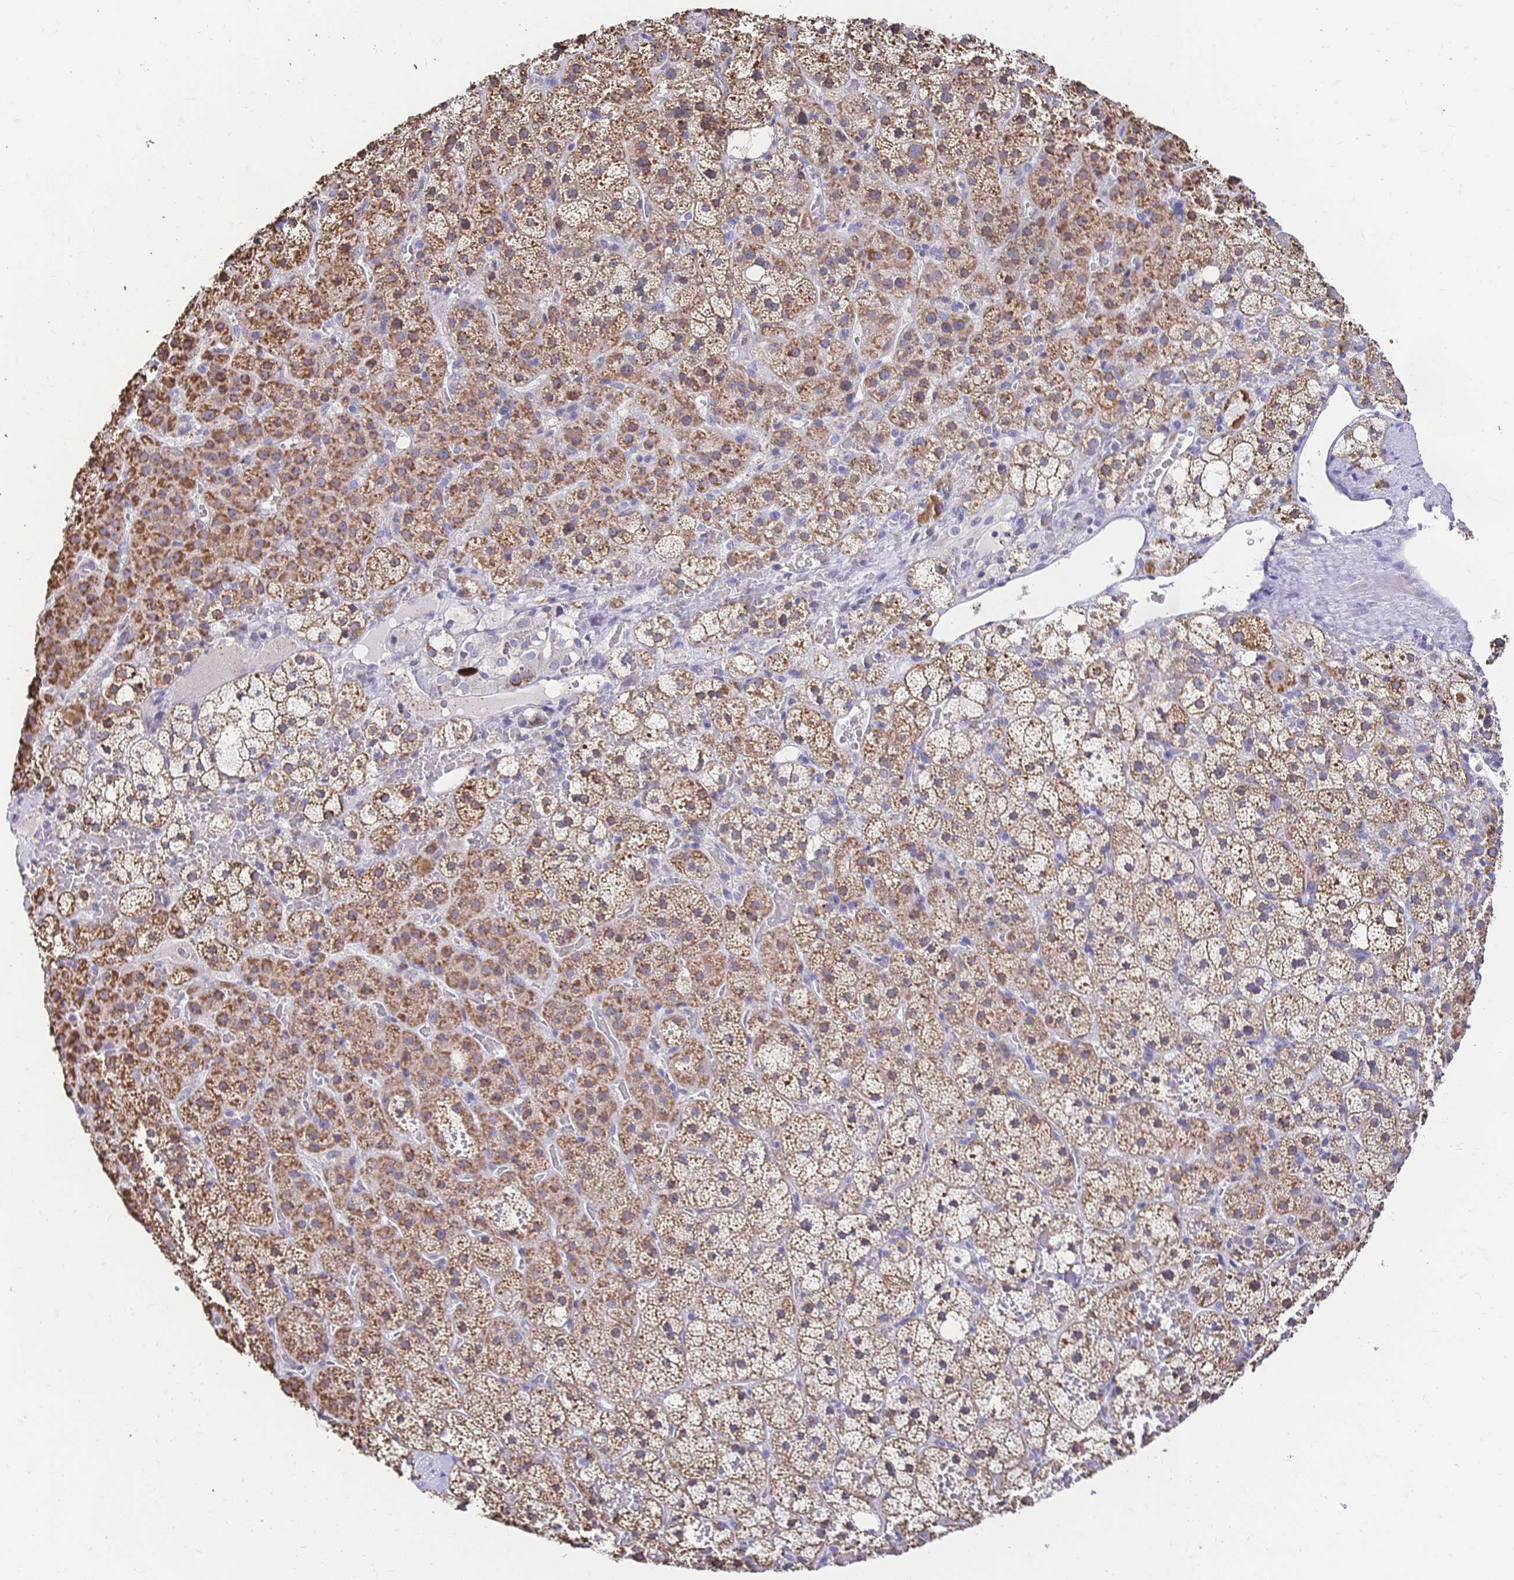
{"staining": {"intensity": "moderate", "quantity": ">75%", "location": "cytoplasmic/membranous"}, "tissue": "adrenal gland", "cell_type": "Glandular cells", "image_type": "normal", "snomed": [{"axis": "morphology", "description": "Normal tissue, NOS"}, {"axis": "topography", "description": "Adrenal gland"}], "caption": "Adrenal gland stained with DAB IHC demonstrates medium levels of moderate cytoplasmic/membranous positivity in about >75% of glandular cells. (DAB (3,3'-diaminobenzidine) IHC, brown staining for protein, blue staining for nuclei).", "gene": "CLEC18A", "patient": {"sex": "male", "age": 53}}